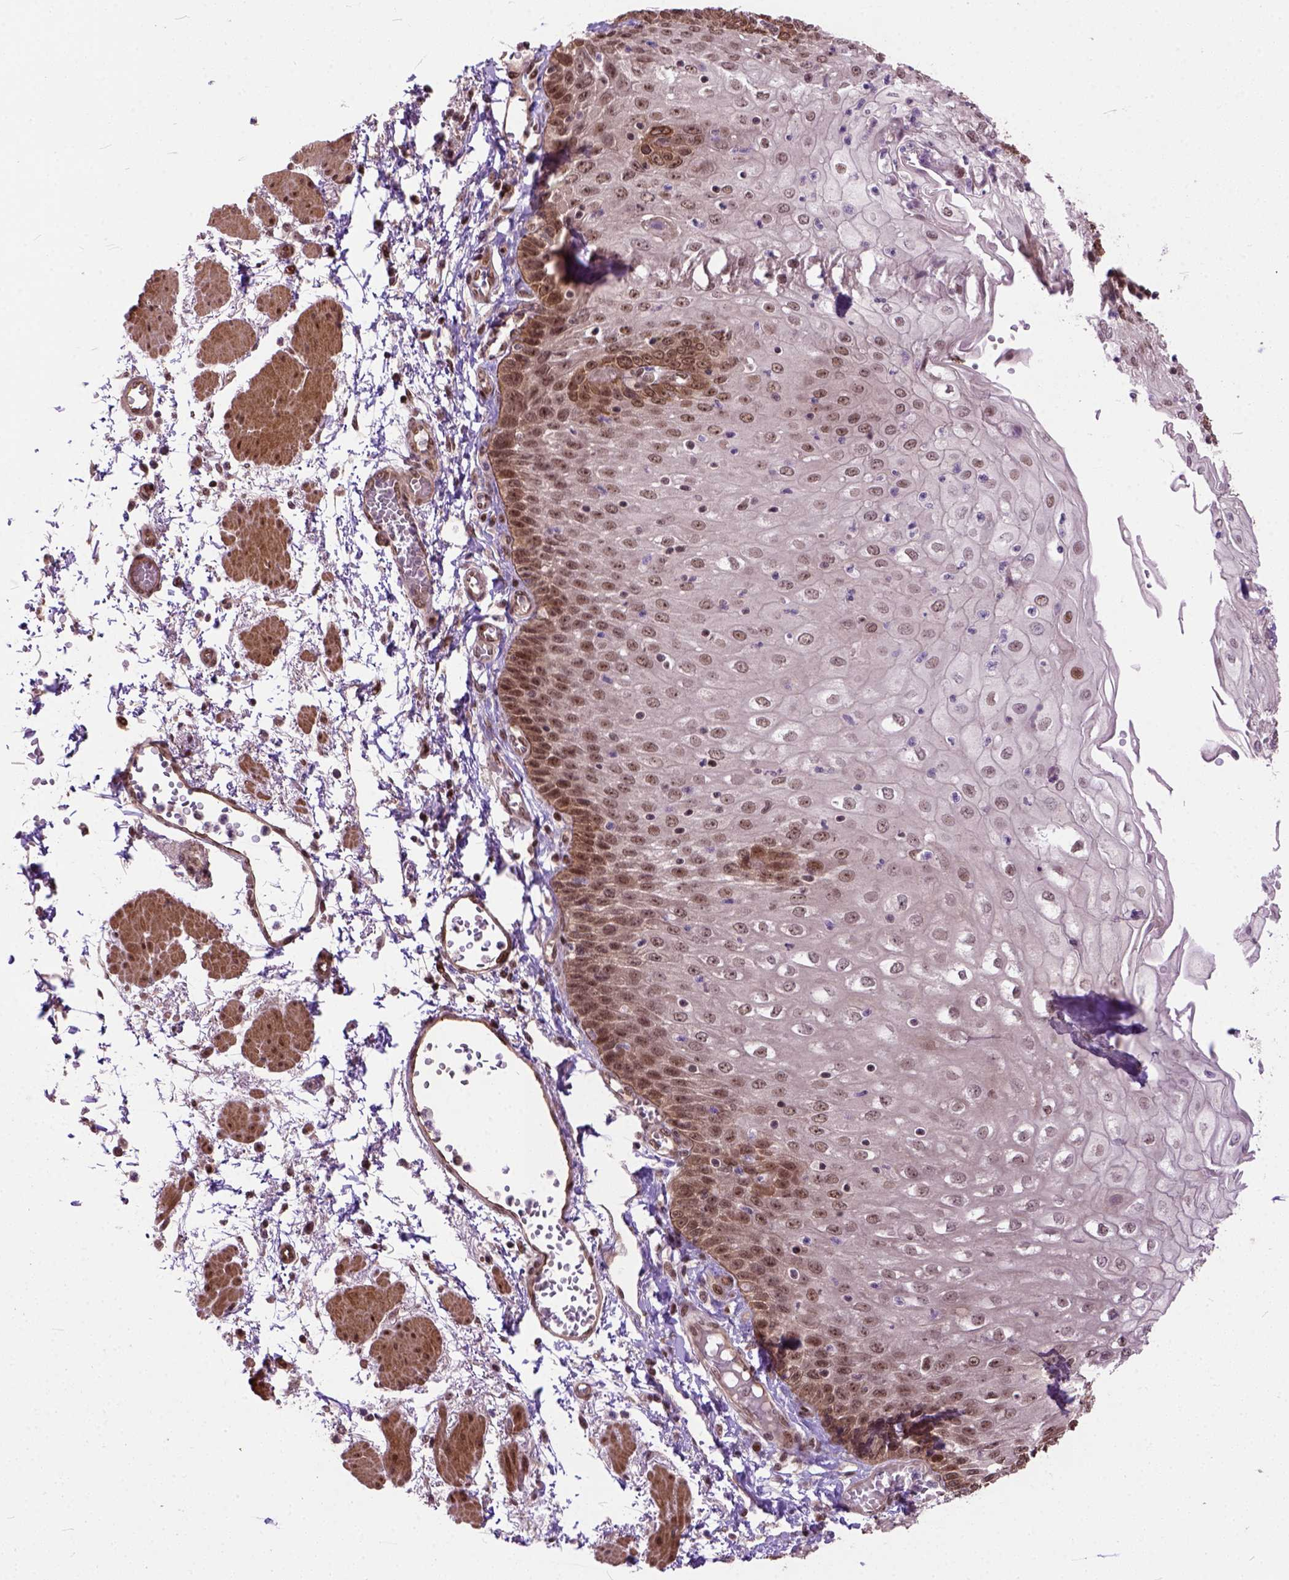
{"staining": {"intensity": "moderate", "quantity": ">75%", "location": "nuclear"}, "tissue": "esophagus", "cell_type": "Squamous epithelial cells", "image_type": "normal", "snomed": [{"axis": "morphology", "description": "Normal tissue, NOS"}, {"axis": "morphology", "description": "Adenocarcinoma, NOS"}, {"axis": "topography", "description": "Esophagus"}], "caption": "Immunohistochemistry photomicrograph of benign human esophagus stained for a protein (brown), which exhibits medium levels of moderate nuclear staining in about >75% of squamous epithelial cells.", "gene": "ZNF630", "patient": {"sex": "male", "age": 81}}